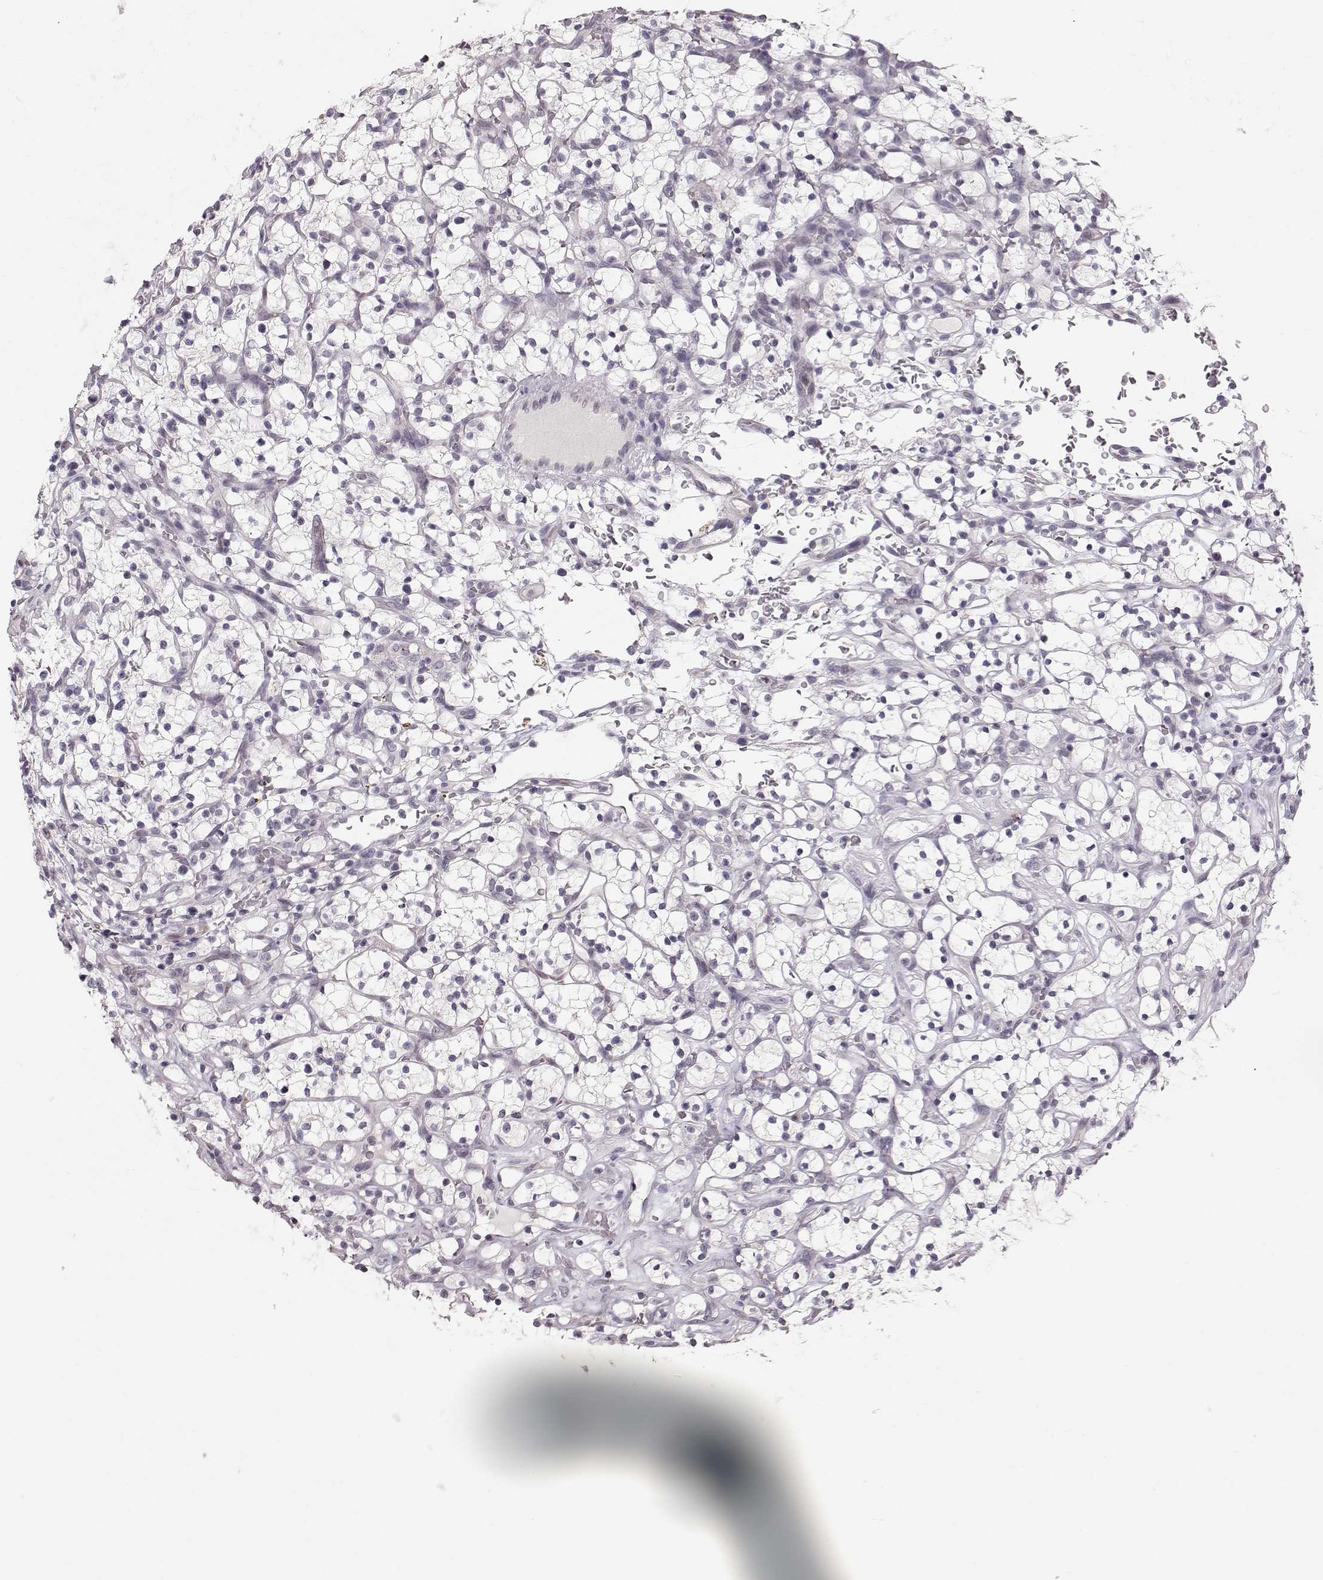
{"staining": {"intensity": "negative", "quantity": "none", "location": "none"}, "tissue": "renal cancer", "cell_type": "Tumor cells", "image_type": "cancer", "snomed": [{"axis": "morphology", "description": "Adenocarcinoma, NOS"}, {"axis": "topography", "description": "Kidney"}], "caption": "Immunohistochemical staining of human adenocarcinoma (renal) reveals no significant positivity in tumor cells.", "gene": "POU1F1", "patient": {"sex": "female", "age": 64}}